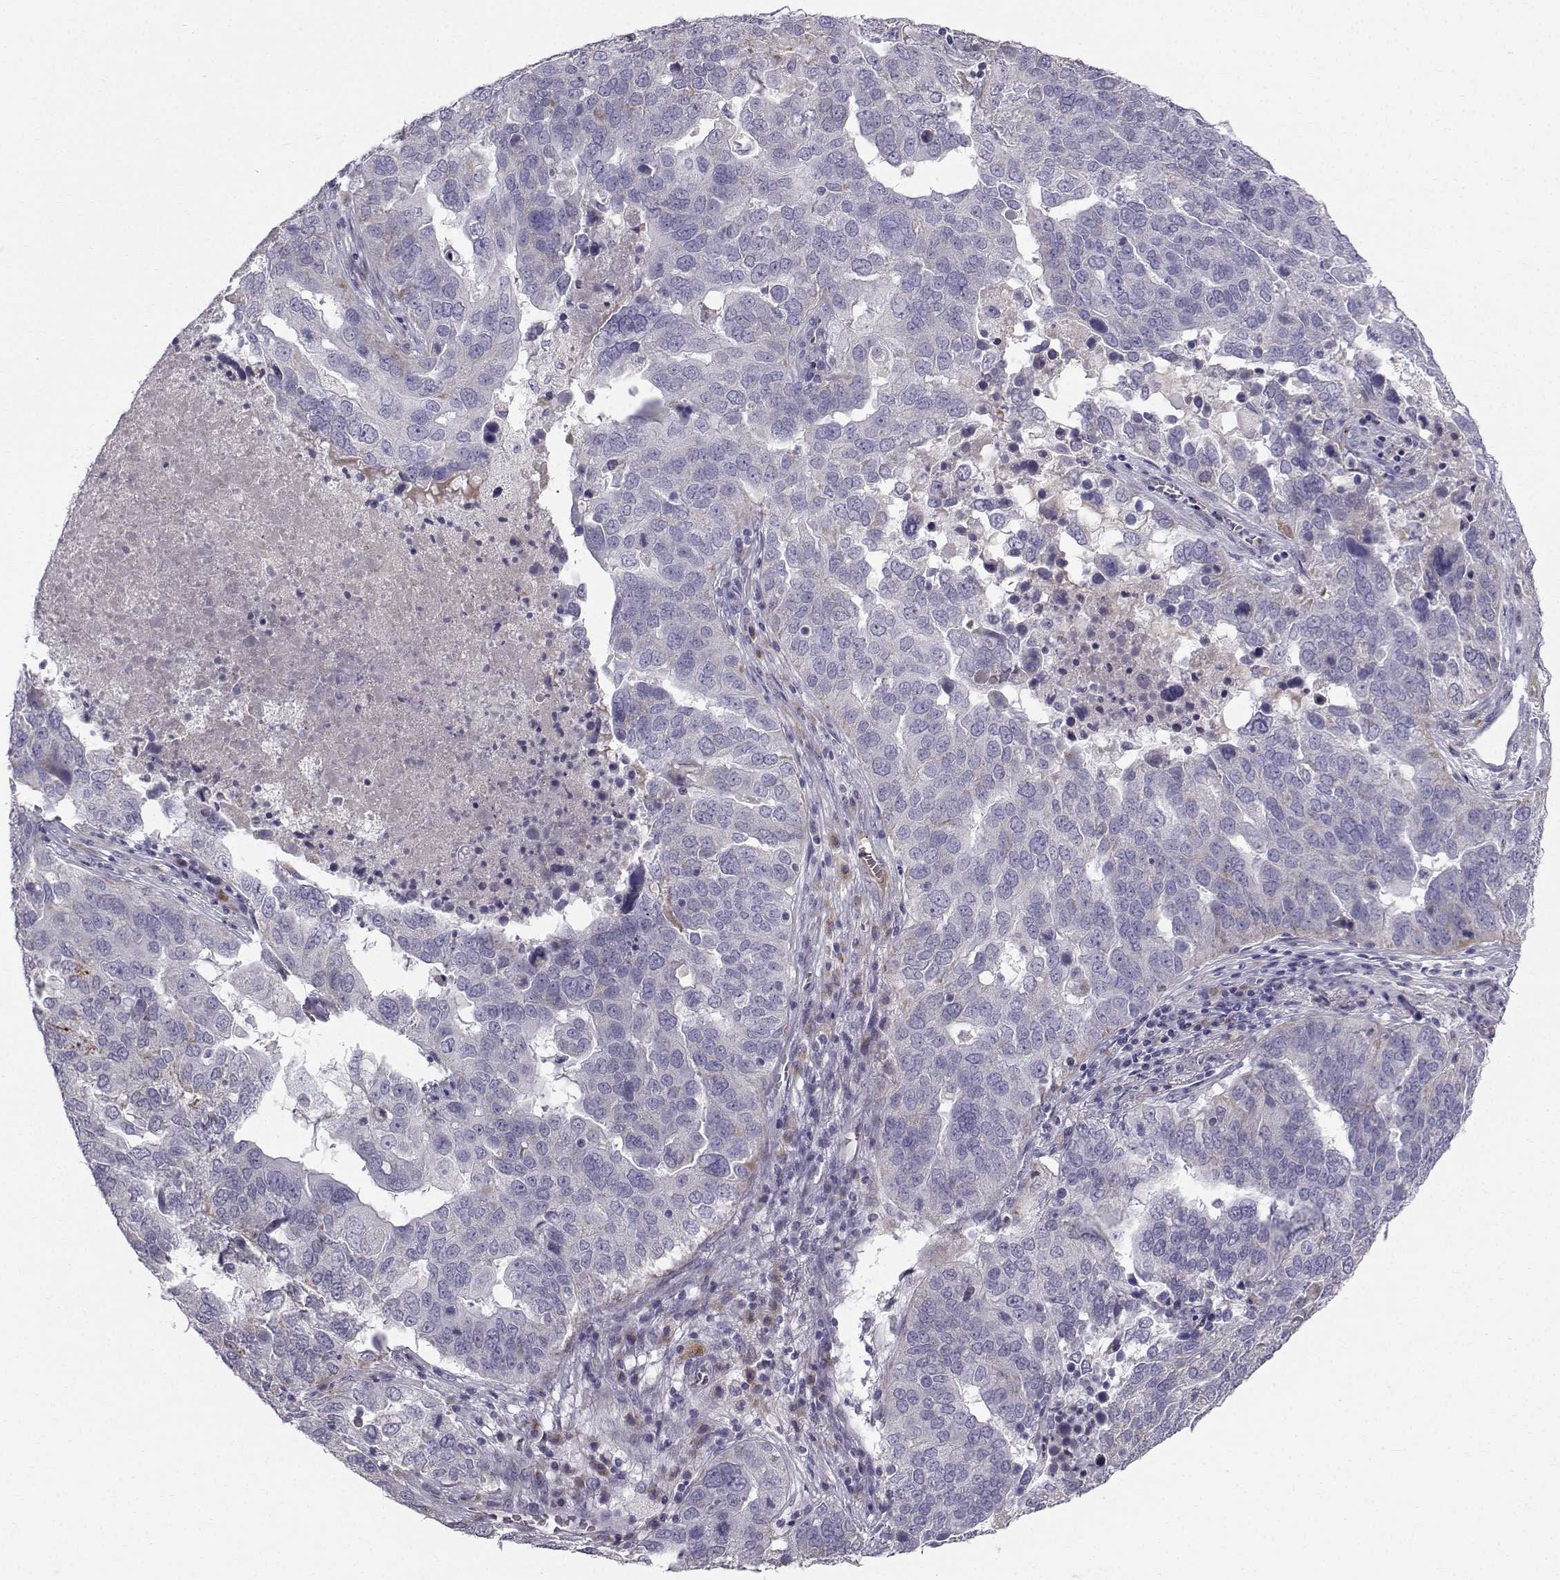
{"staining": {"intensity": "negative", "quantity": "none", "location": "none"}, "tissue": "ovarian cancer", "cell_type": "Tumor cells", "image_type": "cancer", "snomed": [{"axis": "morphology", "description": "Carcinoma, endometroid"}, {"axis": "topography", "description": "Soft tissue"}, {"axis": "topography", "description": "Ovary"}], "caption": "A high-resolution histopathology image shows IHC staining of ovarian cancer (endometroid carcinoma), which demonstrates no significant expression in tumor cells. (DAB (3,3'-diaminobenzidine) IHC with hematoxylin counter stain).", "gene": "CALCR", "patient": {"sex": "female", "age": 52}}